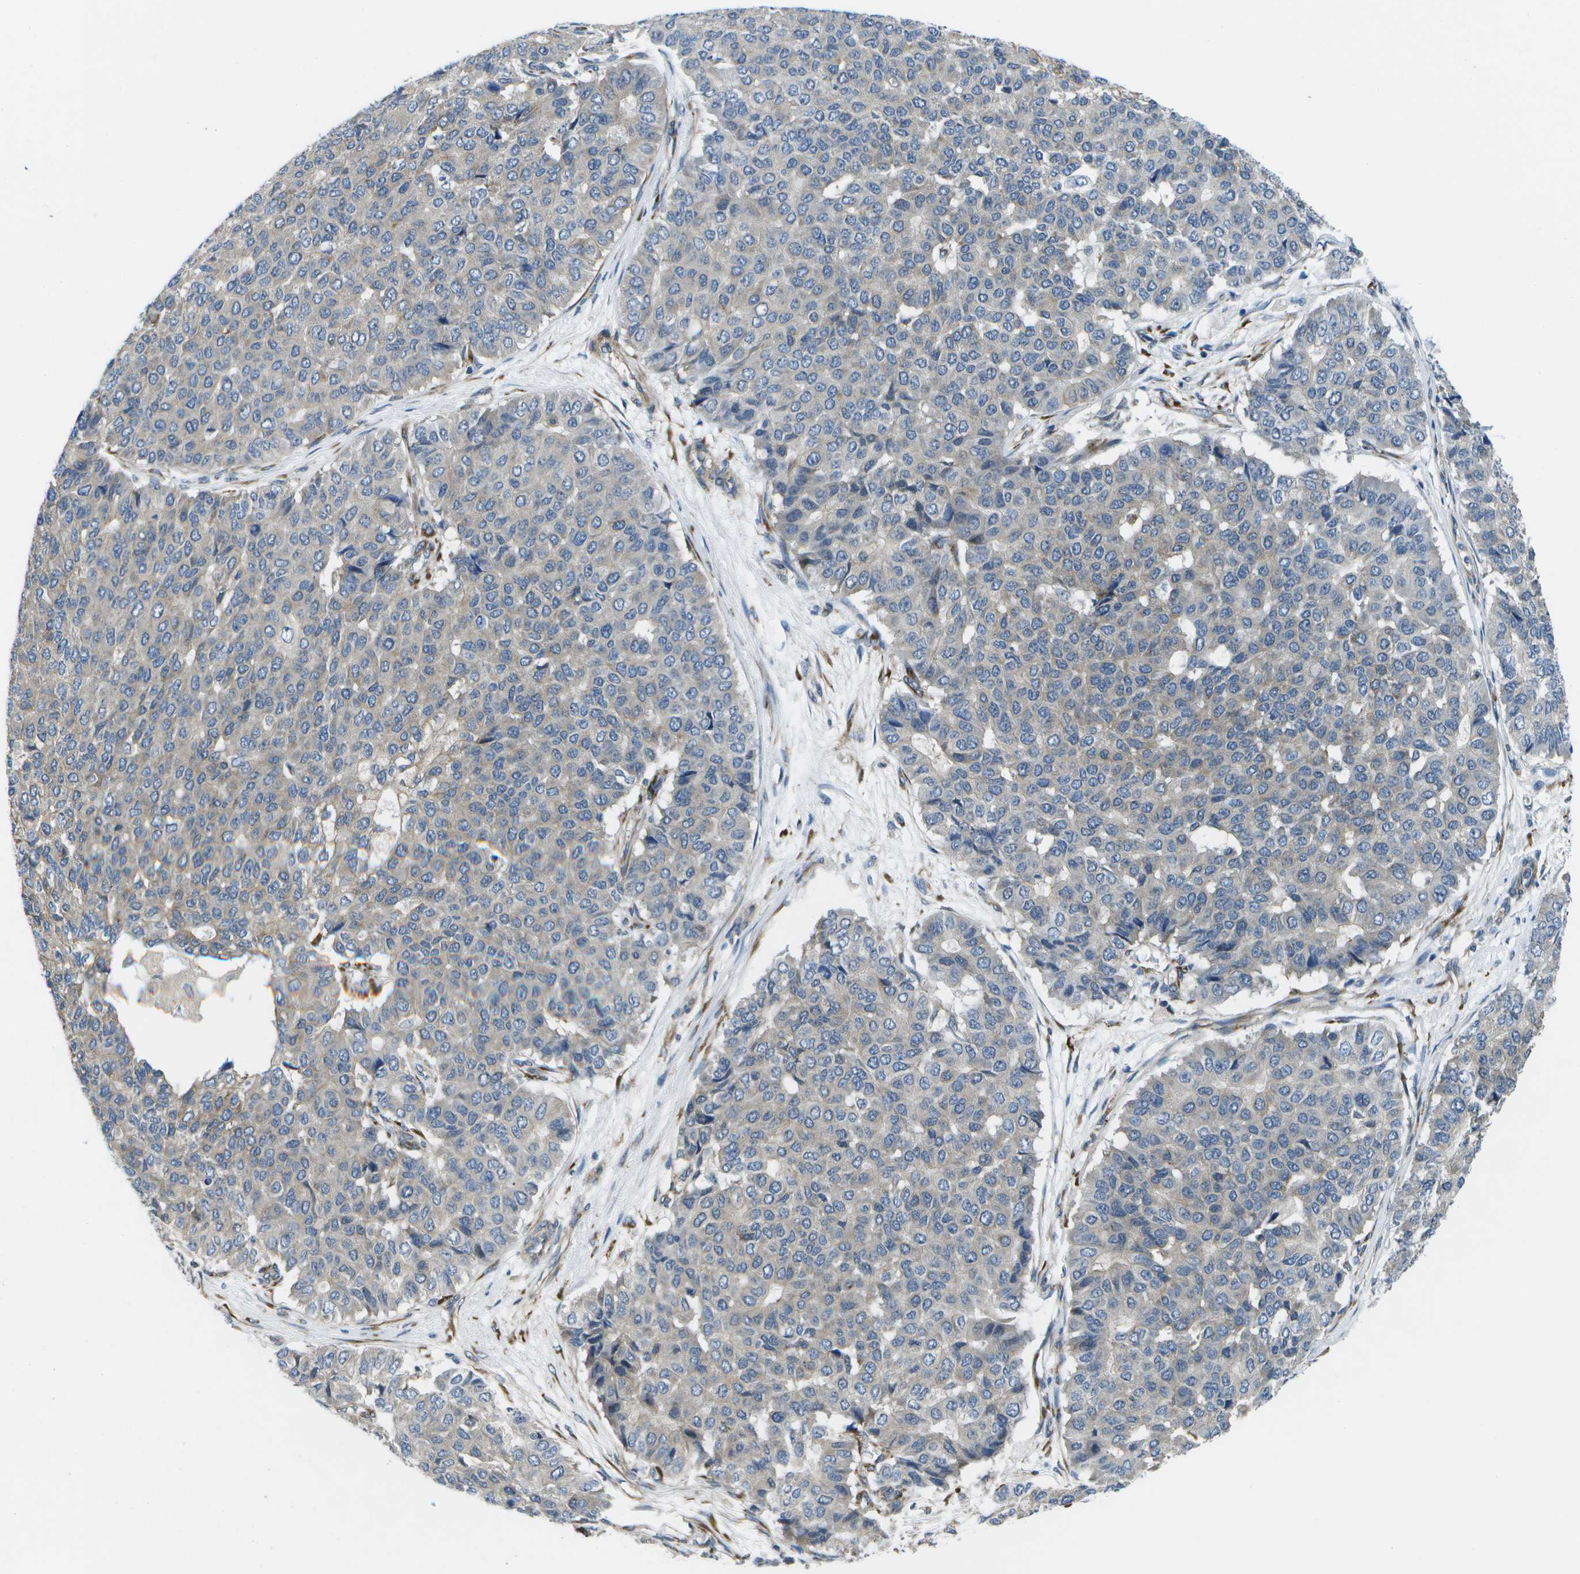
{"staining": {"intensity": "negative", "quantity": "none", "location": "none"}, "tissue": "pancreatic cancer", "cell_type": "Tumor cells", "image_type": "cancer", "snomed": [{"axis": "morphology", "description": "Adenocarcinoma, NOS"}, {"axis": "topography", "description": "Pancreas"}], "caption": "The histopathology image displays no significant expression in tumor cells of pancreatic adenocarcinoma. The staining was performed using DAB to visualize the protein expression in brown, while the nuclei were stained in blue with hematoxylin (Magnification: 20x).", "gene": "P3H1", "patient": {"sex": "male", "age": 50}}